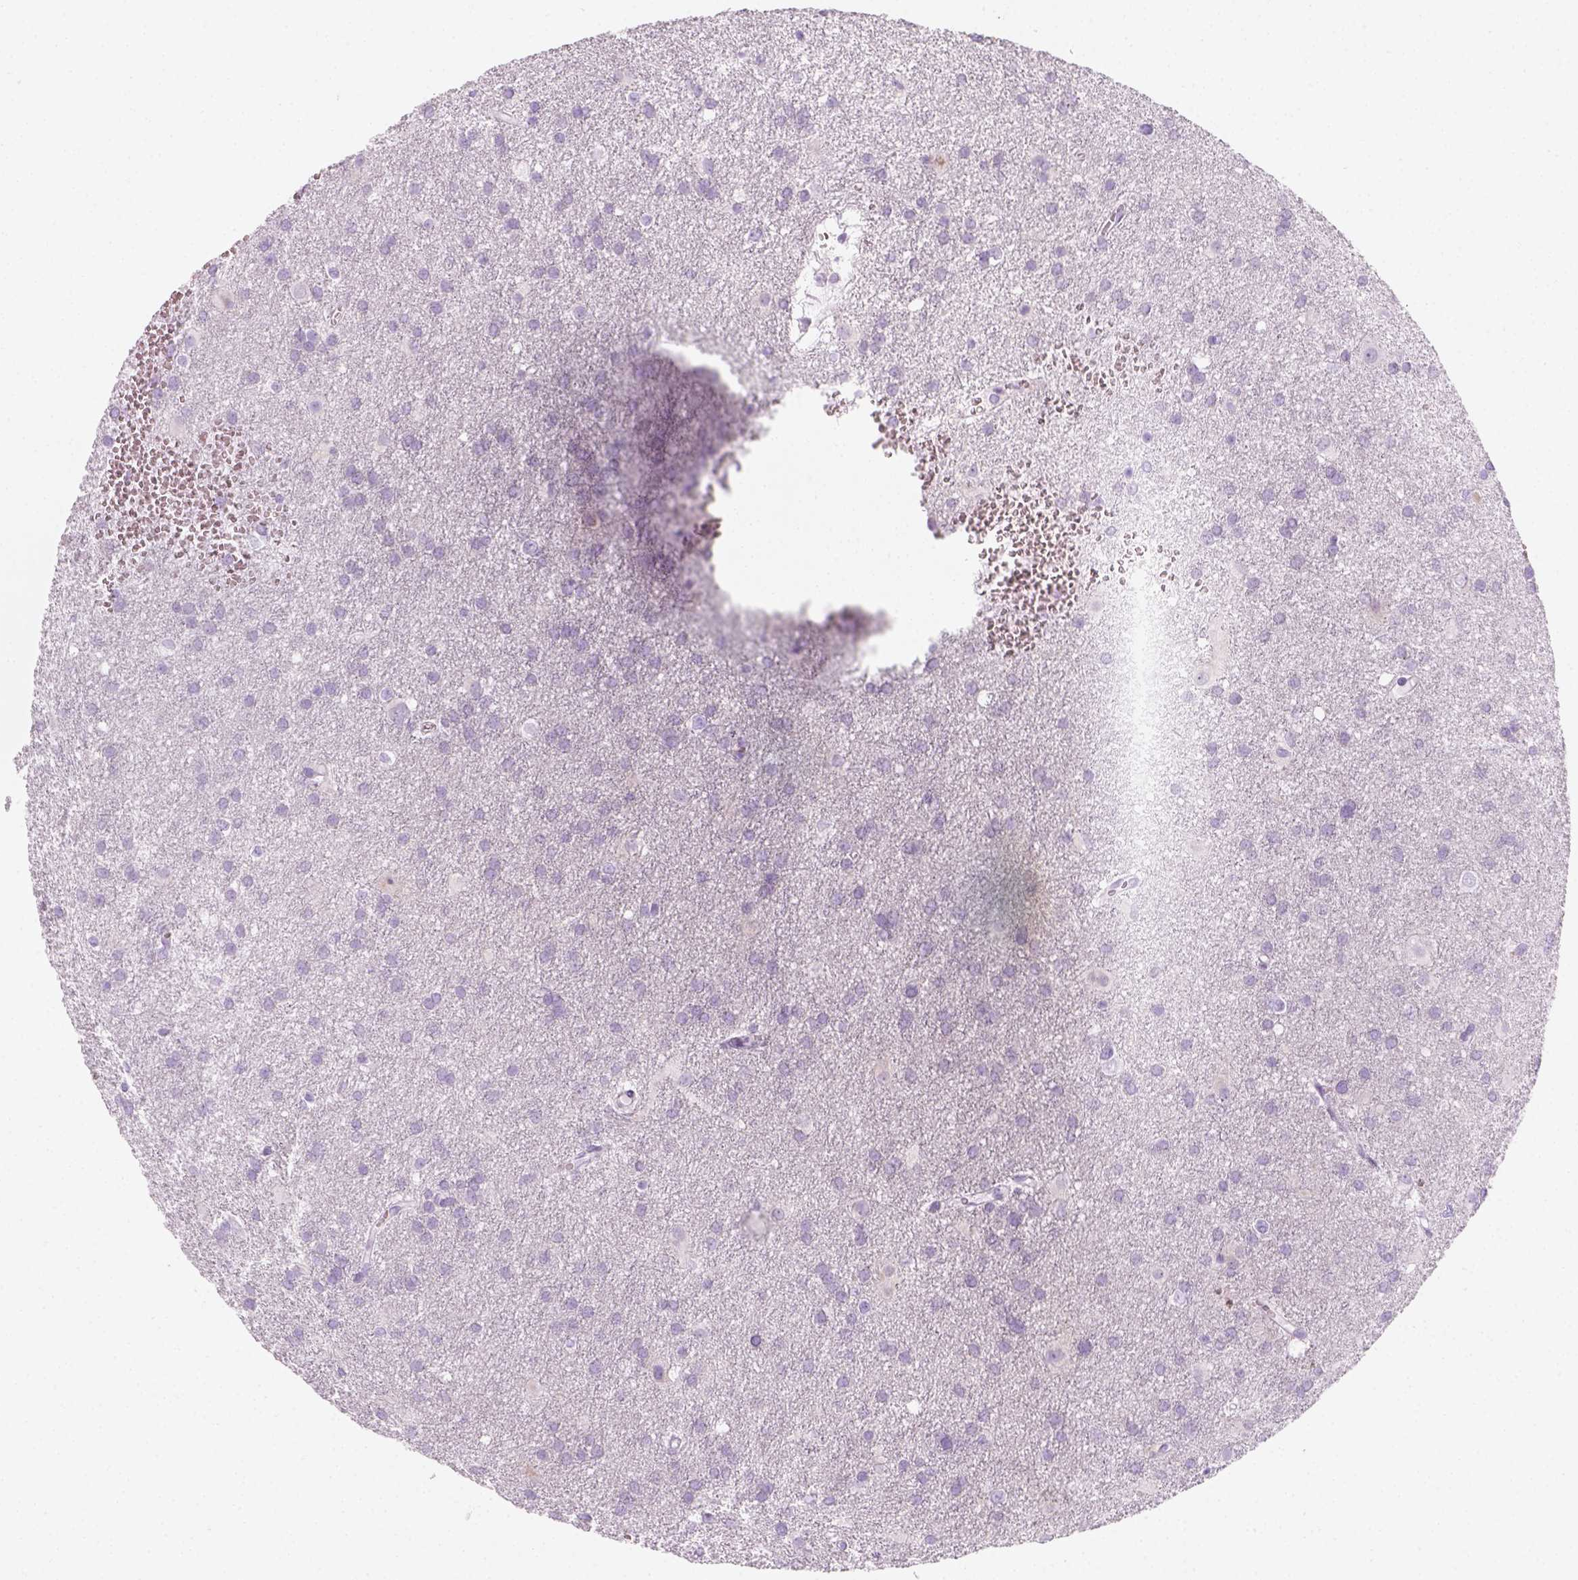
{"staining": {"intensity": "negative", "quantity": "none", "location": "none"}, "tissue": "glioma", "cell_type": "Tumor cells", "image_type": "cancer", "snomed": [{"axis": "morphology", "description": "Glioma, malignant, Low grade"}, {"axis": "topography", "description": "Brain"}], "caption": "Immunohistochemistry of human malignant glioma (low-grade) demonstrates no staining in tumor cells.", "gene": "AQP3", "patient": {"sex": "male", "age": 58}}